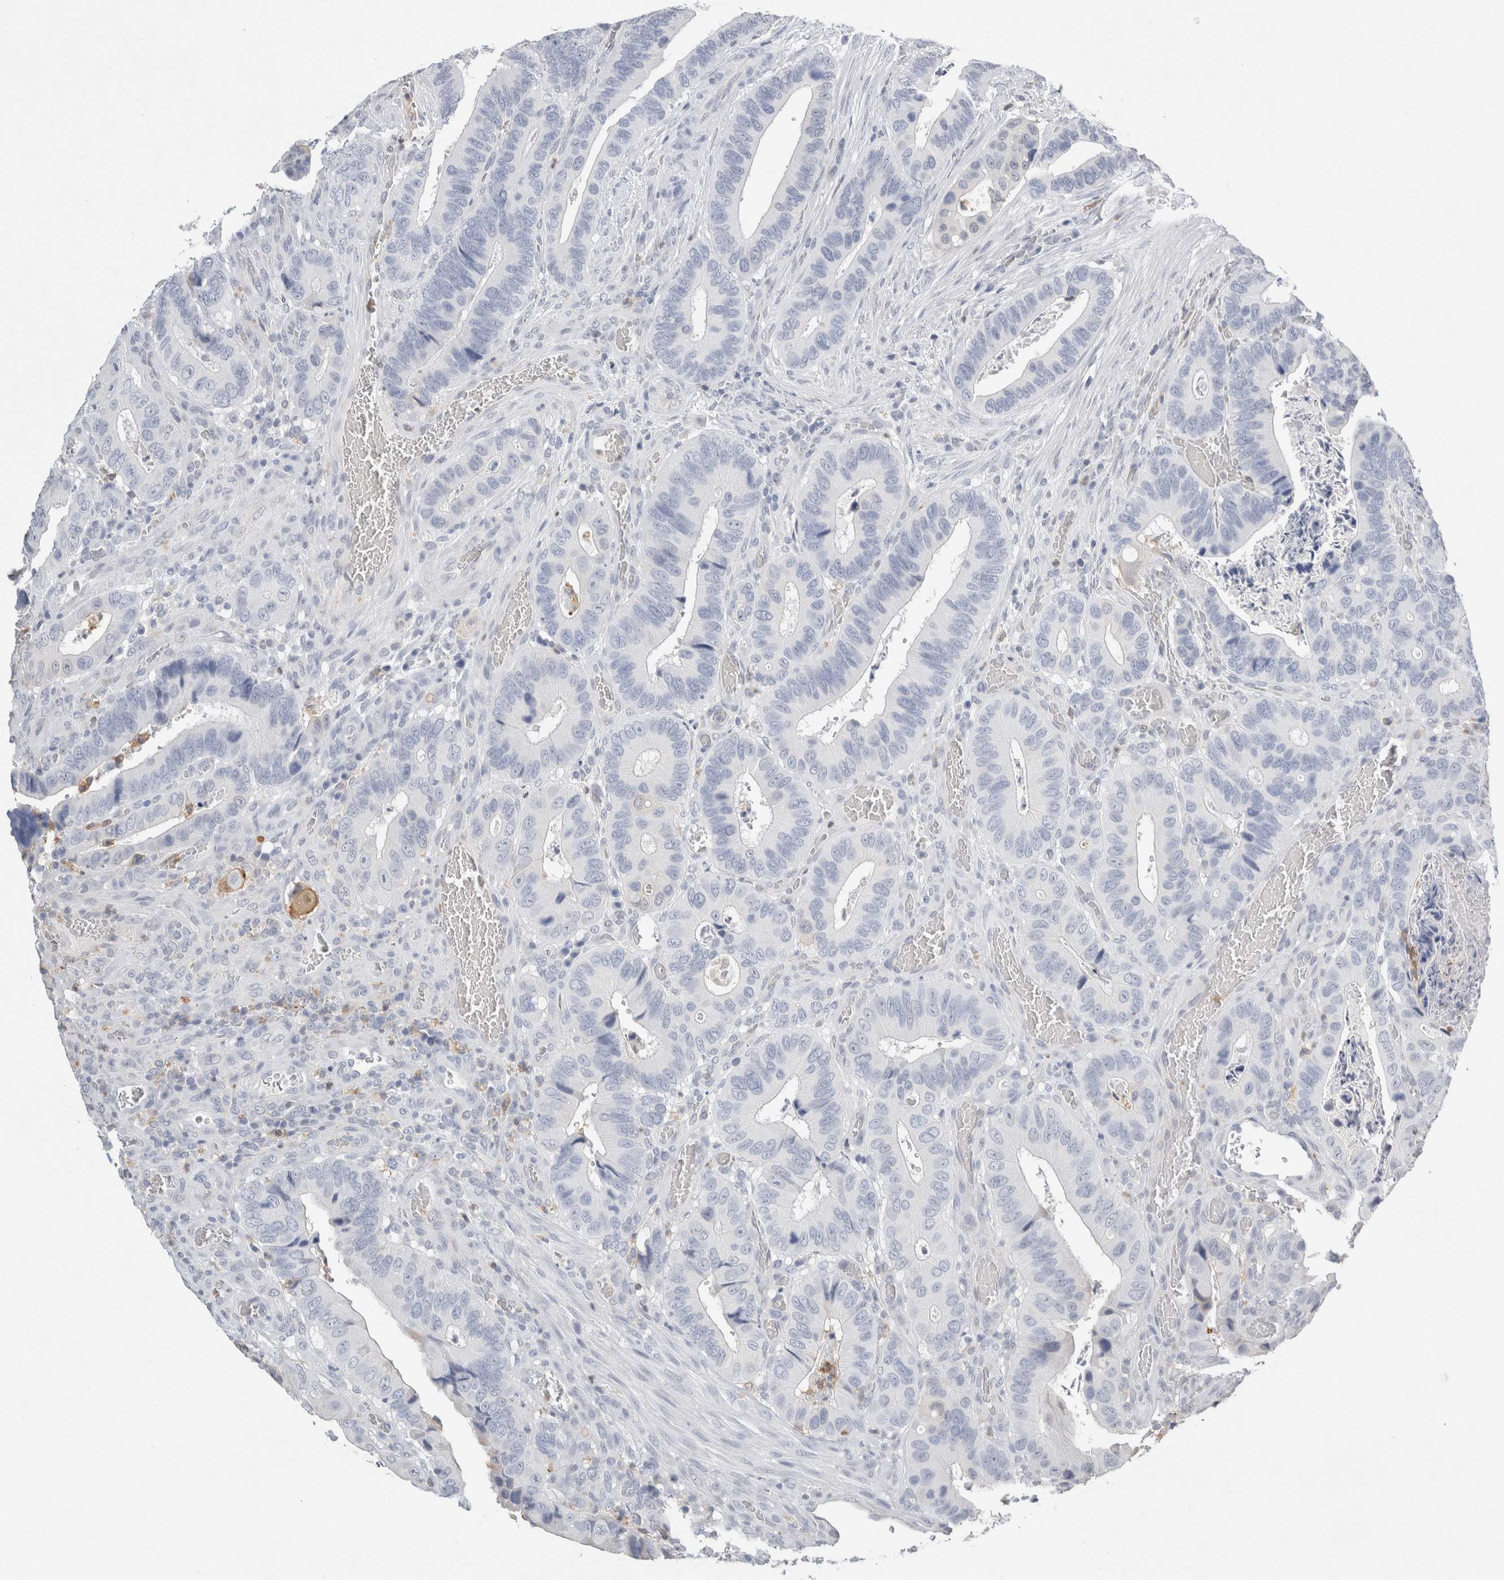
{"staining": {"intensity": "negative", "quantity": "none", "location": "none"}, "tissue": "colorectal cancer", "cell_type": "Tumor cells", "image_type": "cancer", "snomed": [{"axis": "morphology", "description": "Adenocarcinoma, NOS"}, {"axis": "topography", "description": "Colon"}], "caption": "An immunohistochemistry micrograph of colorectal cancer (adenocarcinoma) is shown. There is no staining in tumor cells of colorectal cancer (adenocarcinoma).", "gene": "P2RY2", "patient": {"sex": "male", "age": 72}}